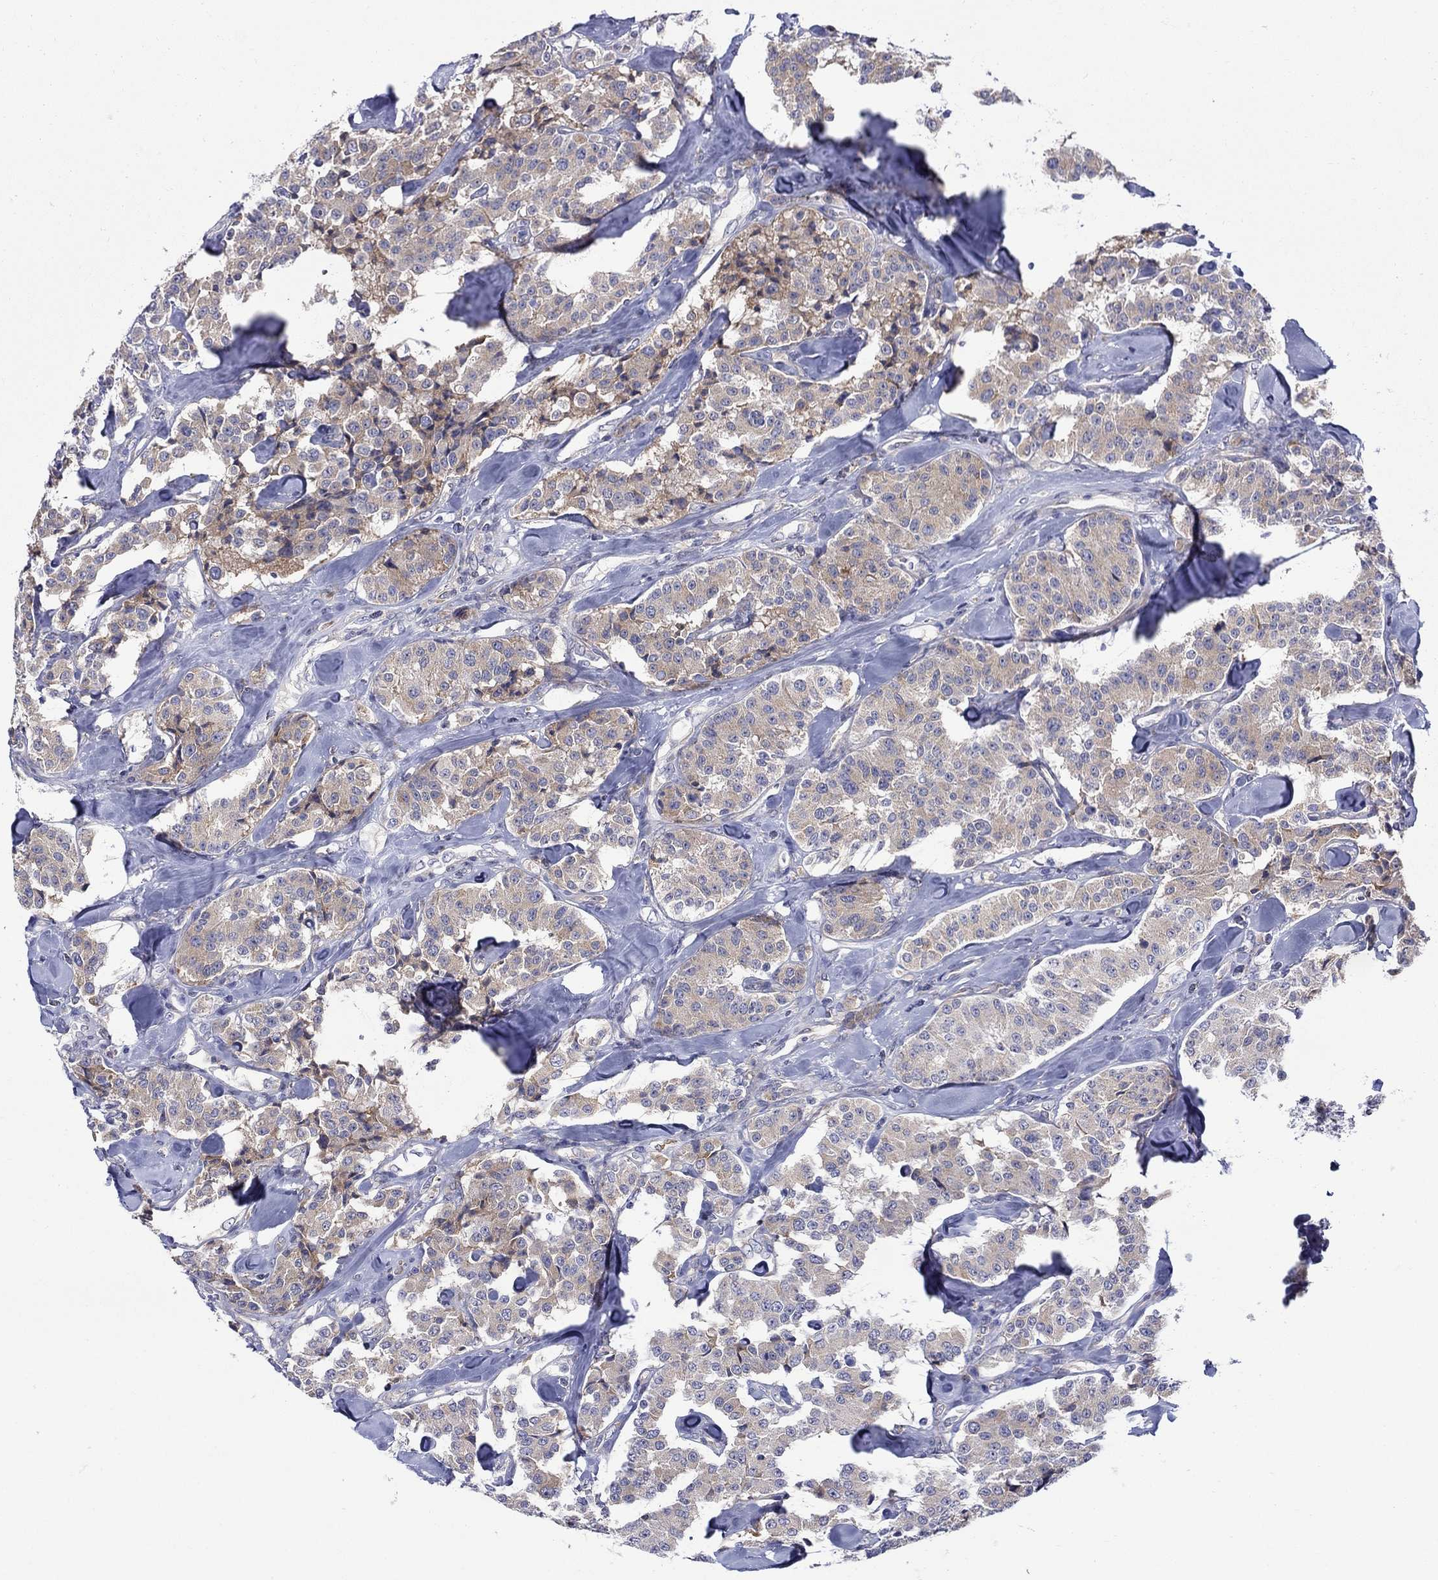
{"staining": {"intensity": "weak", "quantity": ">75%", "location": "cytoplasmic/membranous"}, "tissue": "carcinoid", "cell_type": "Tumor cells", "image_type": "cancer", "snomed": [{"axis": "morphology", "description": "Carcinoid, malignant, NOS"}, {"axis": "topography", "description": "Pancreas"}], "caption": "Protein expression analysis of carcinoid (malignant) shows weak cytoplasmic/membranous expression in about >75% of tumor cells.", "gene": "QRFPR", "patient": {"sex": "male", "age": 41}}